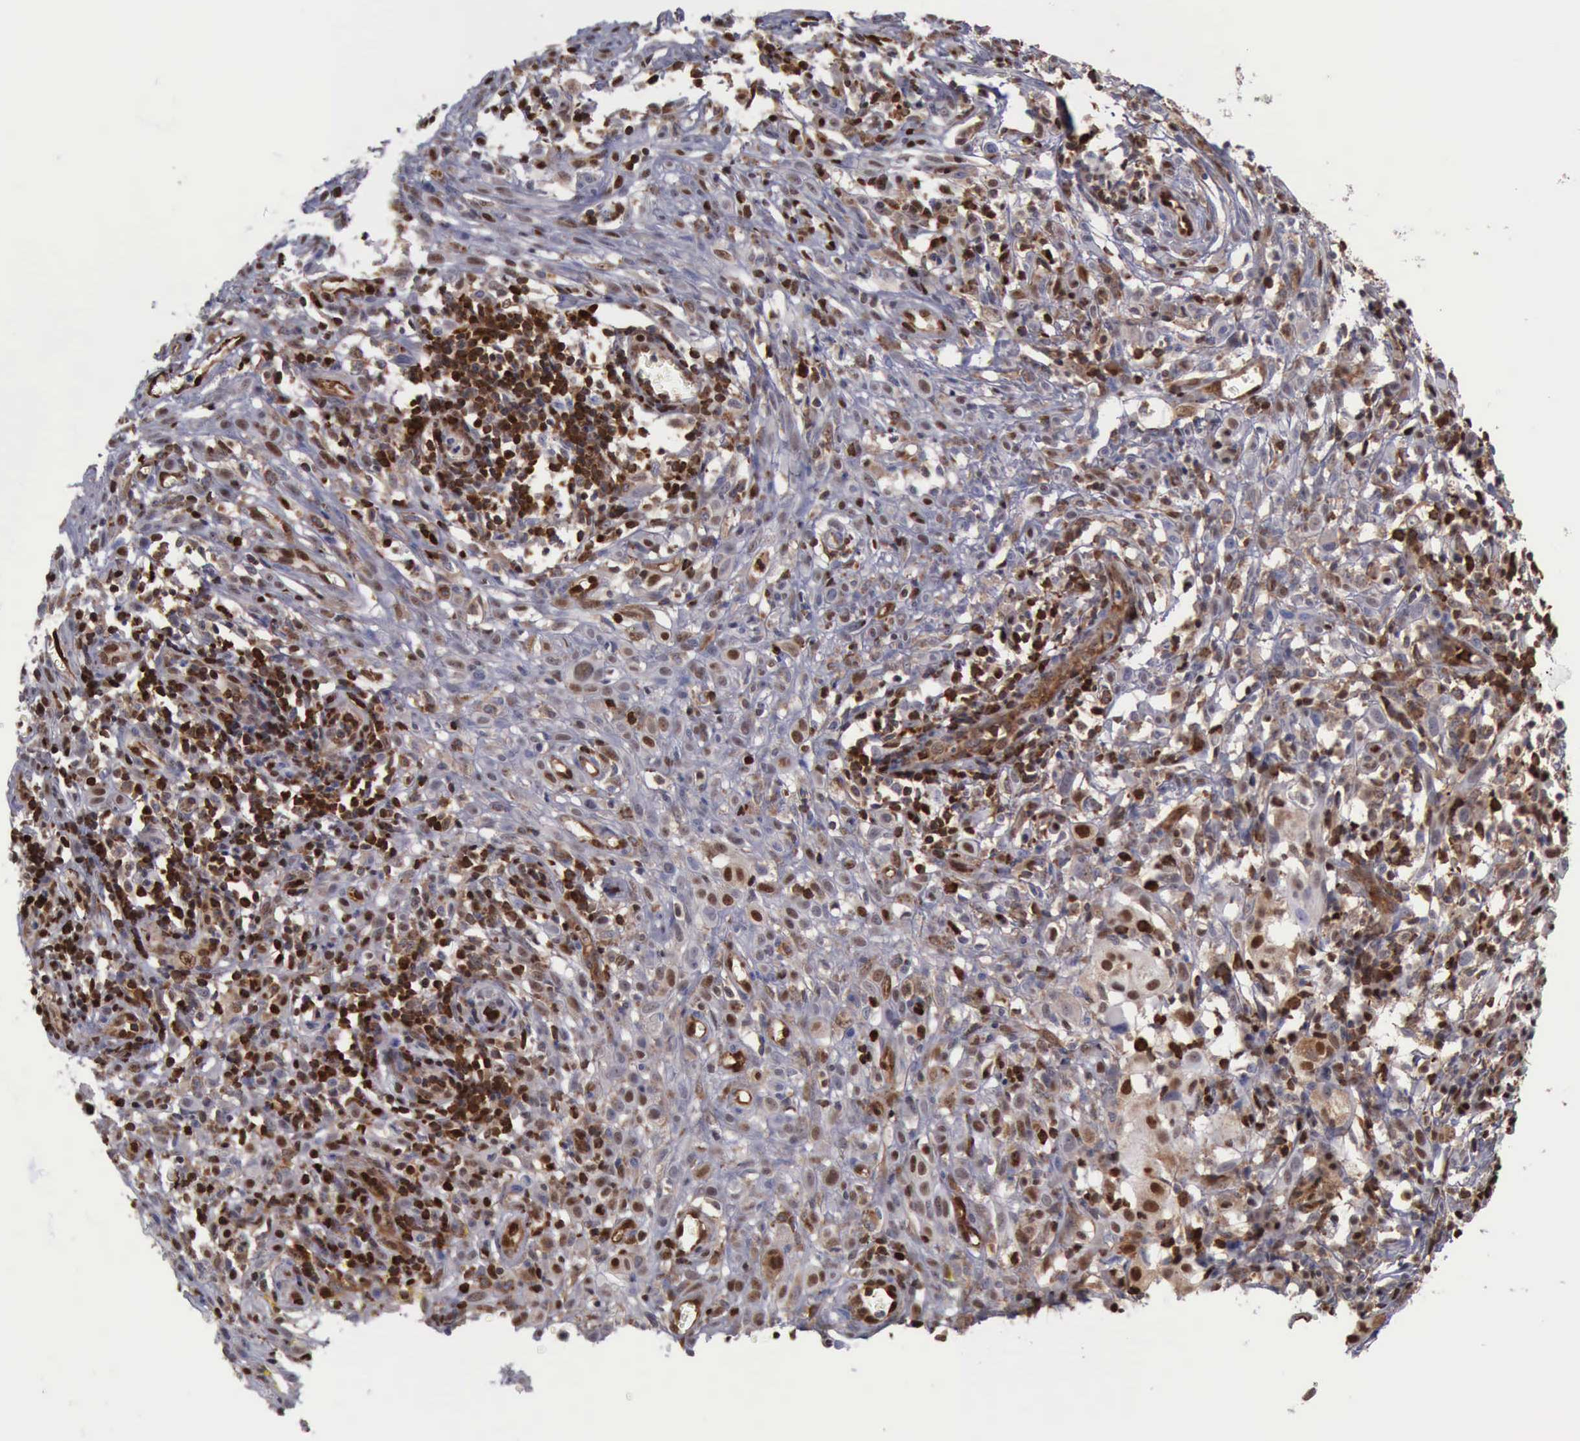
{"staining": {"intensity": "moderate", "quantity": "25%-75%", "location": "cytoplasmic/membranous,nuclear"}, "tissue": "melanoma", "cell_type": "Tumor cells", "image_type": "cancer", "snomed": [{"axis": "morphology", "description": "Malignant melanoma, NOS"}, {"axis": "topography", "description": "Skin"}], "caption": "This photomicrograph shows IHC staining of melanoma, with medium moderate cytoplasmic/membranous and nuclear positivity in approximately 25%-75% of tumor cells.", "gene": "PDCD4", "patient": {"sex": "female", "age": 52}}